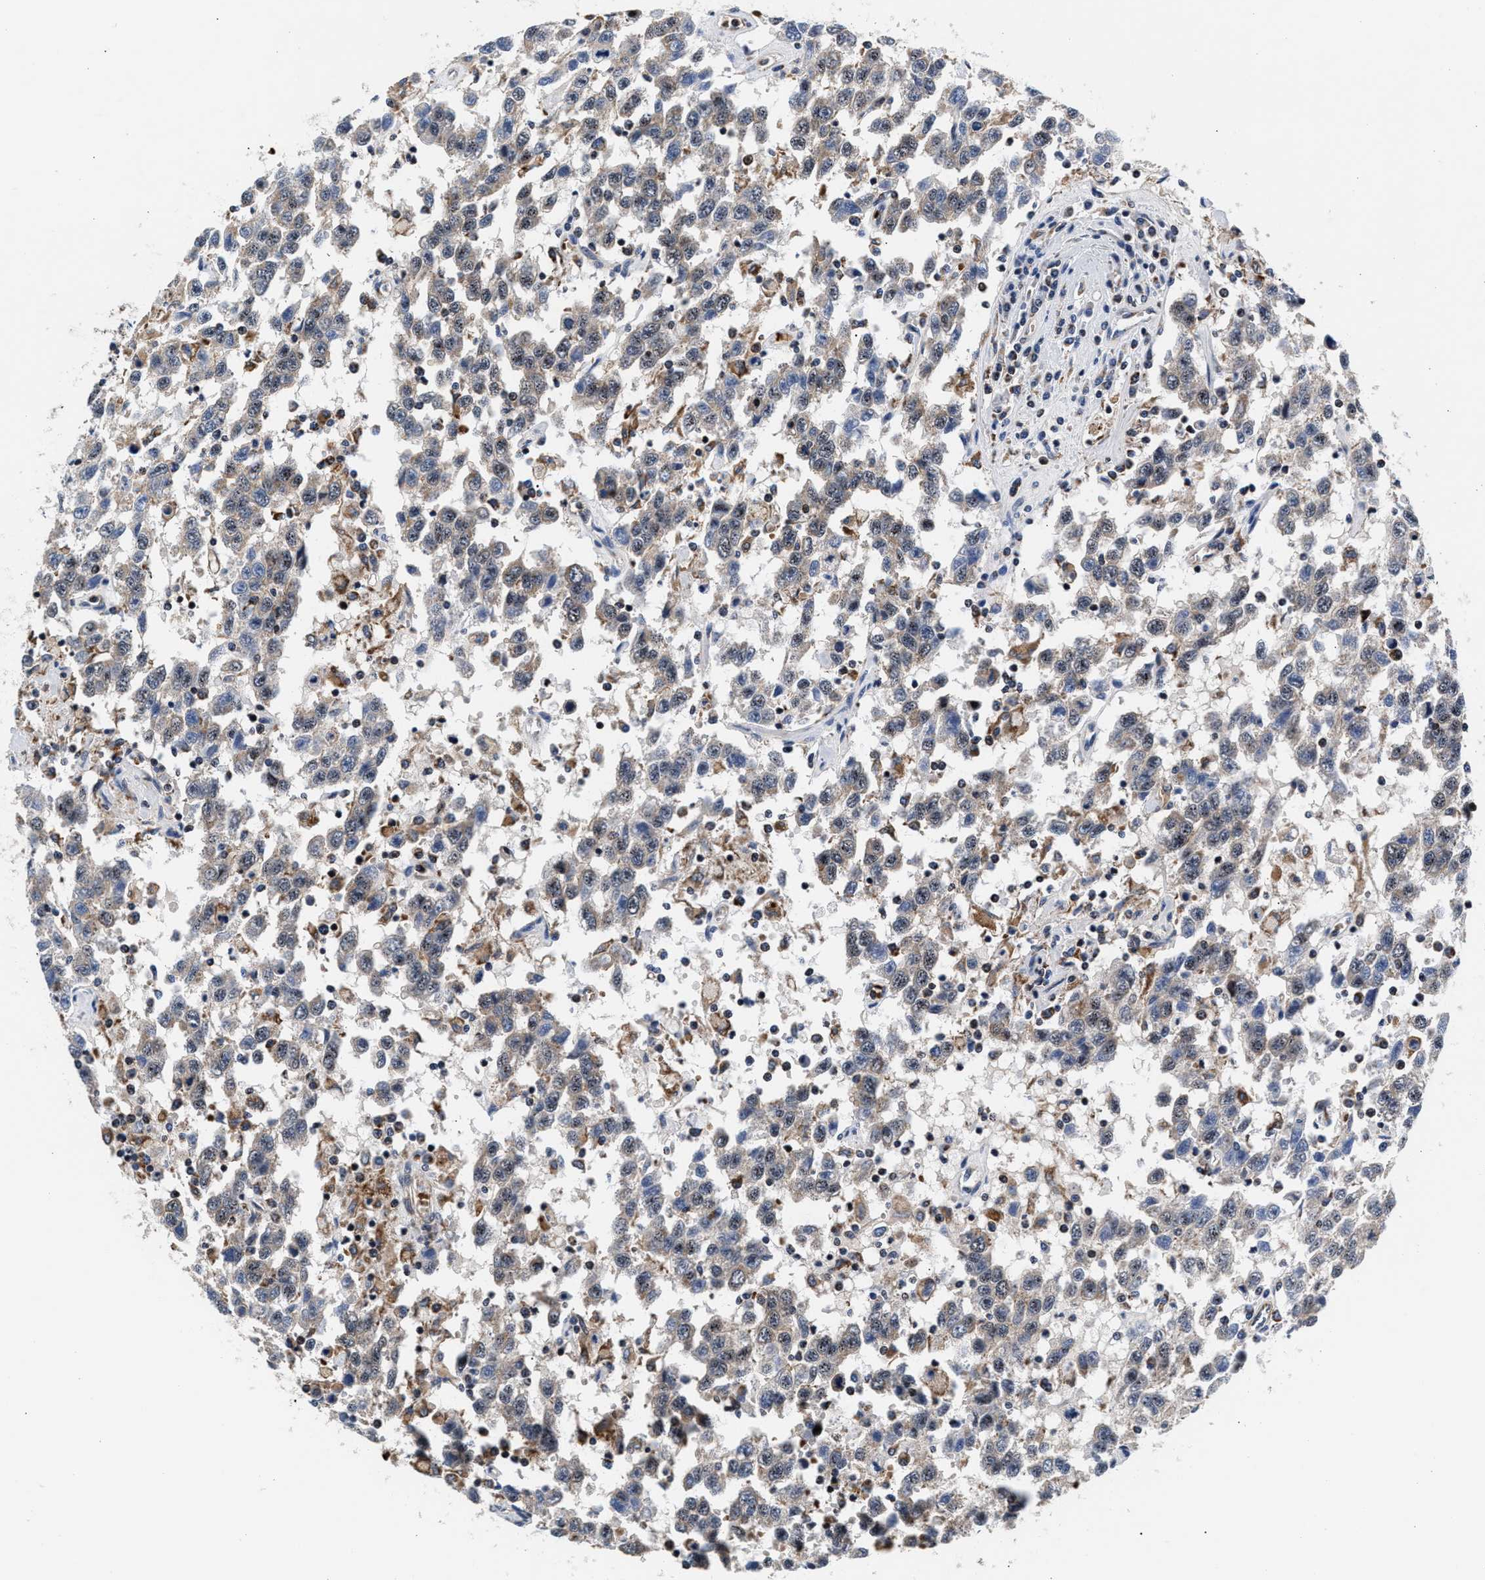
{"staining": {"intensity": "weak", "quantity": "<25%", "location": "cytoplasmic/membranous,nuclear"}, "tissue": "testis cancer", "cell_type": "Tumor cells", "image_type": "cancer", "snomed": [{"axis": "morphology", "description": "Seminoma, NOS"}, {"axis": "topography", "description": "Testis"}], "caption": "An image of testis cancer stained for a protein shows no brown staining in tumor cells.", "gene": "SGK1", "patient": {"sex": "male", "age": 41}}